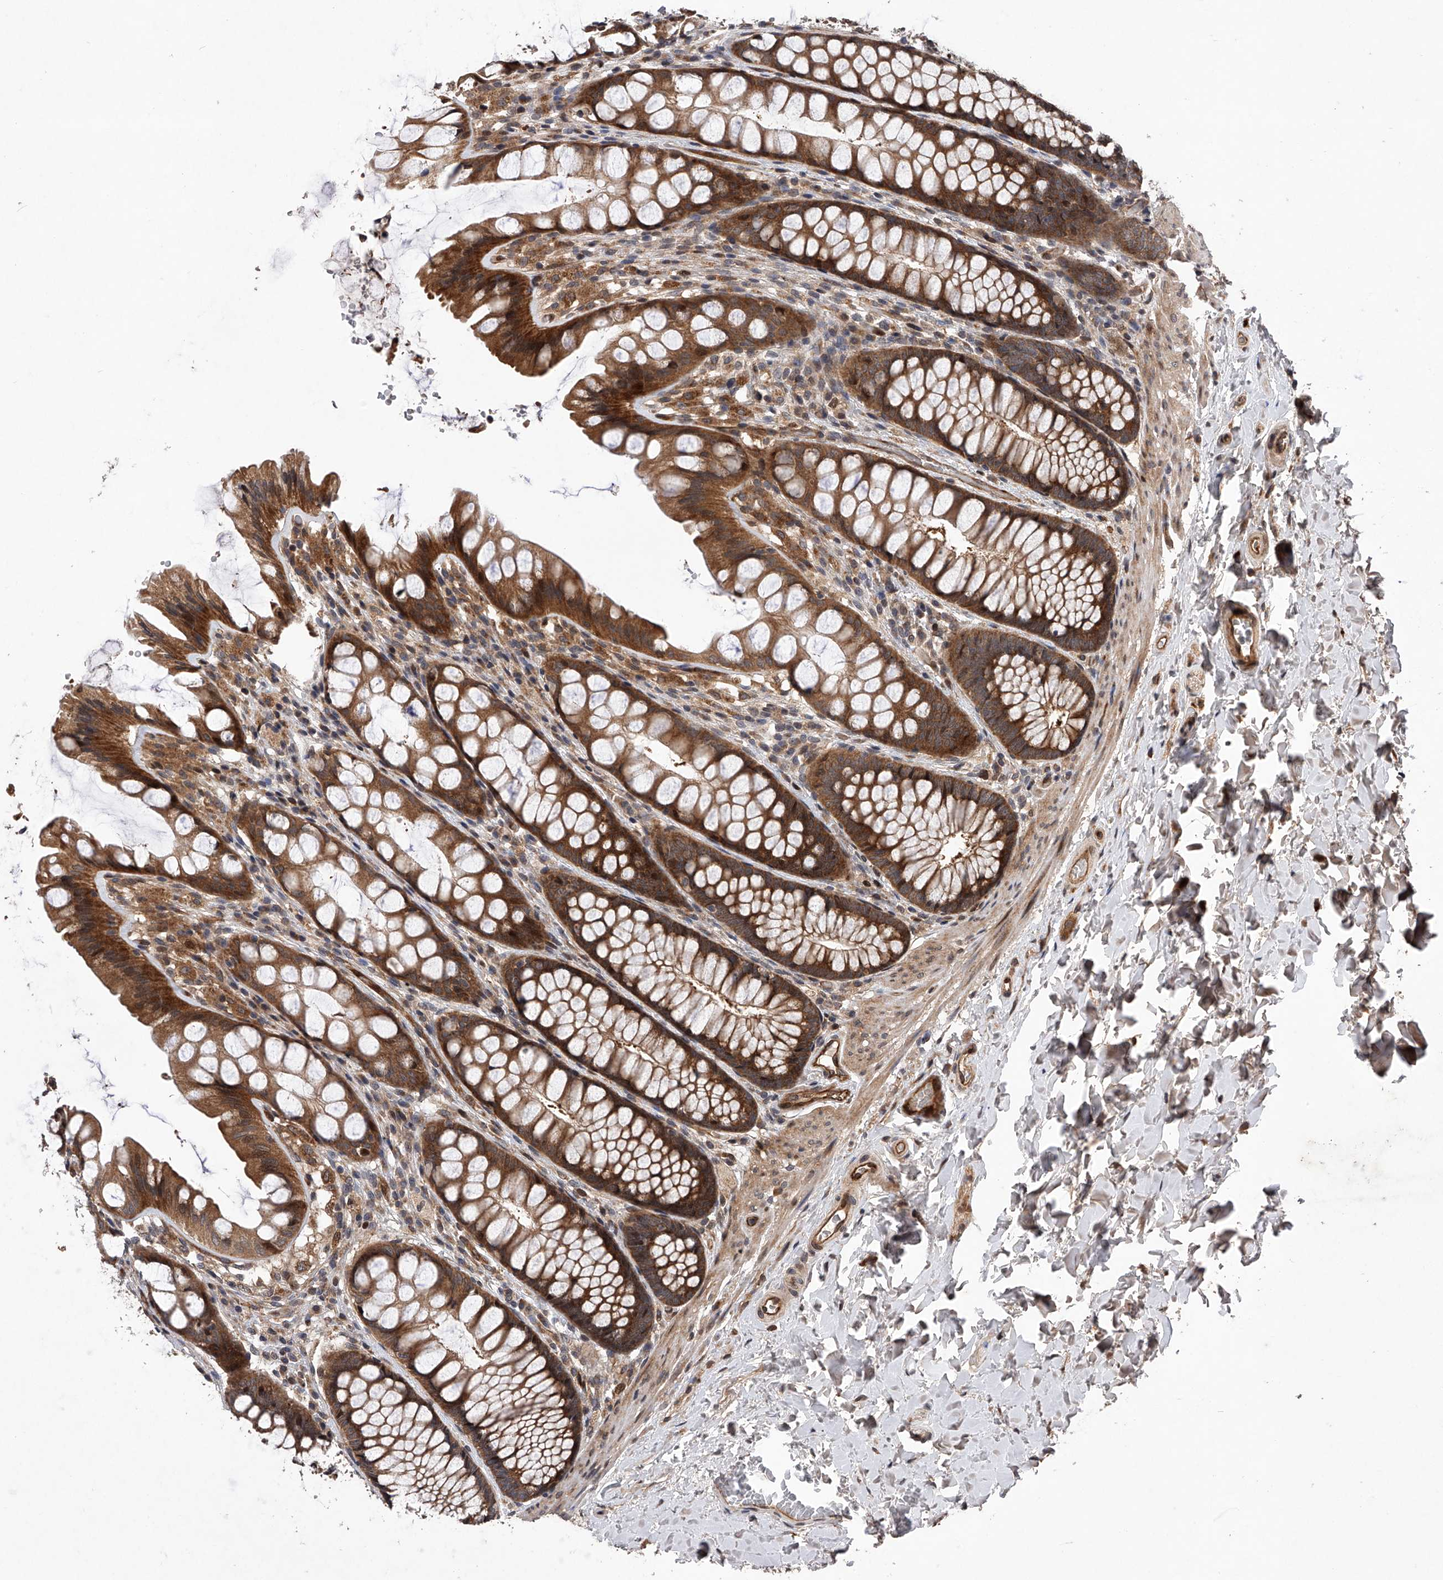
{"staining": {"intensity": "strong", "quantity": "25%-75%", "location": "cytoplasmic/membranous"}, "tissue": "colon", "cell_type": "Endothelial cells", "image_type": "normal", "snomed": [{"axis": "morphology", "description": "Normal tissue, NOS"}, {"axis": "topography", "description": "Colon"}], "caption": "This micrograph reveals immunohistochemistry staining of benign colon, with high strong cytoplasmic/membranous positivity in approximately 25%-75% of endothelial cells.", "gene": "MAP3K11", "patient": {"sex": "male", "age": 47}}